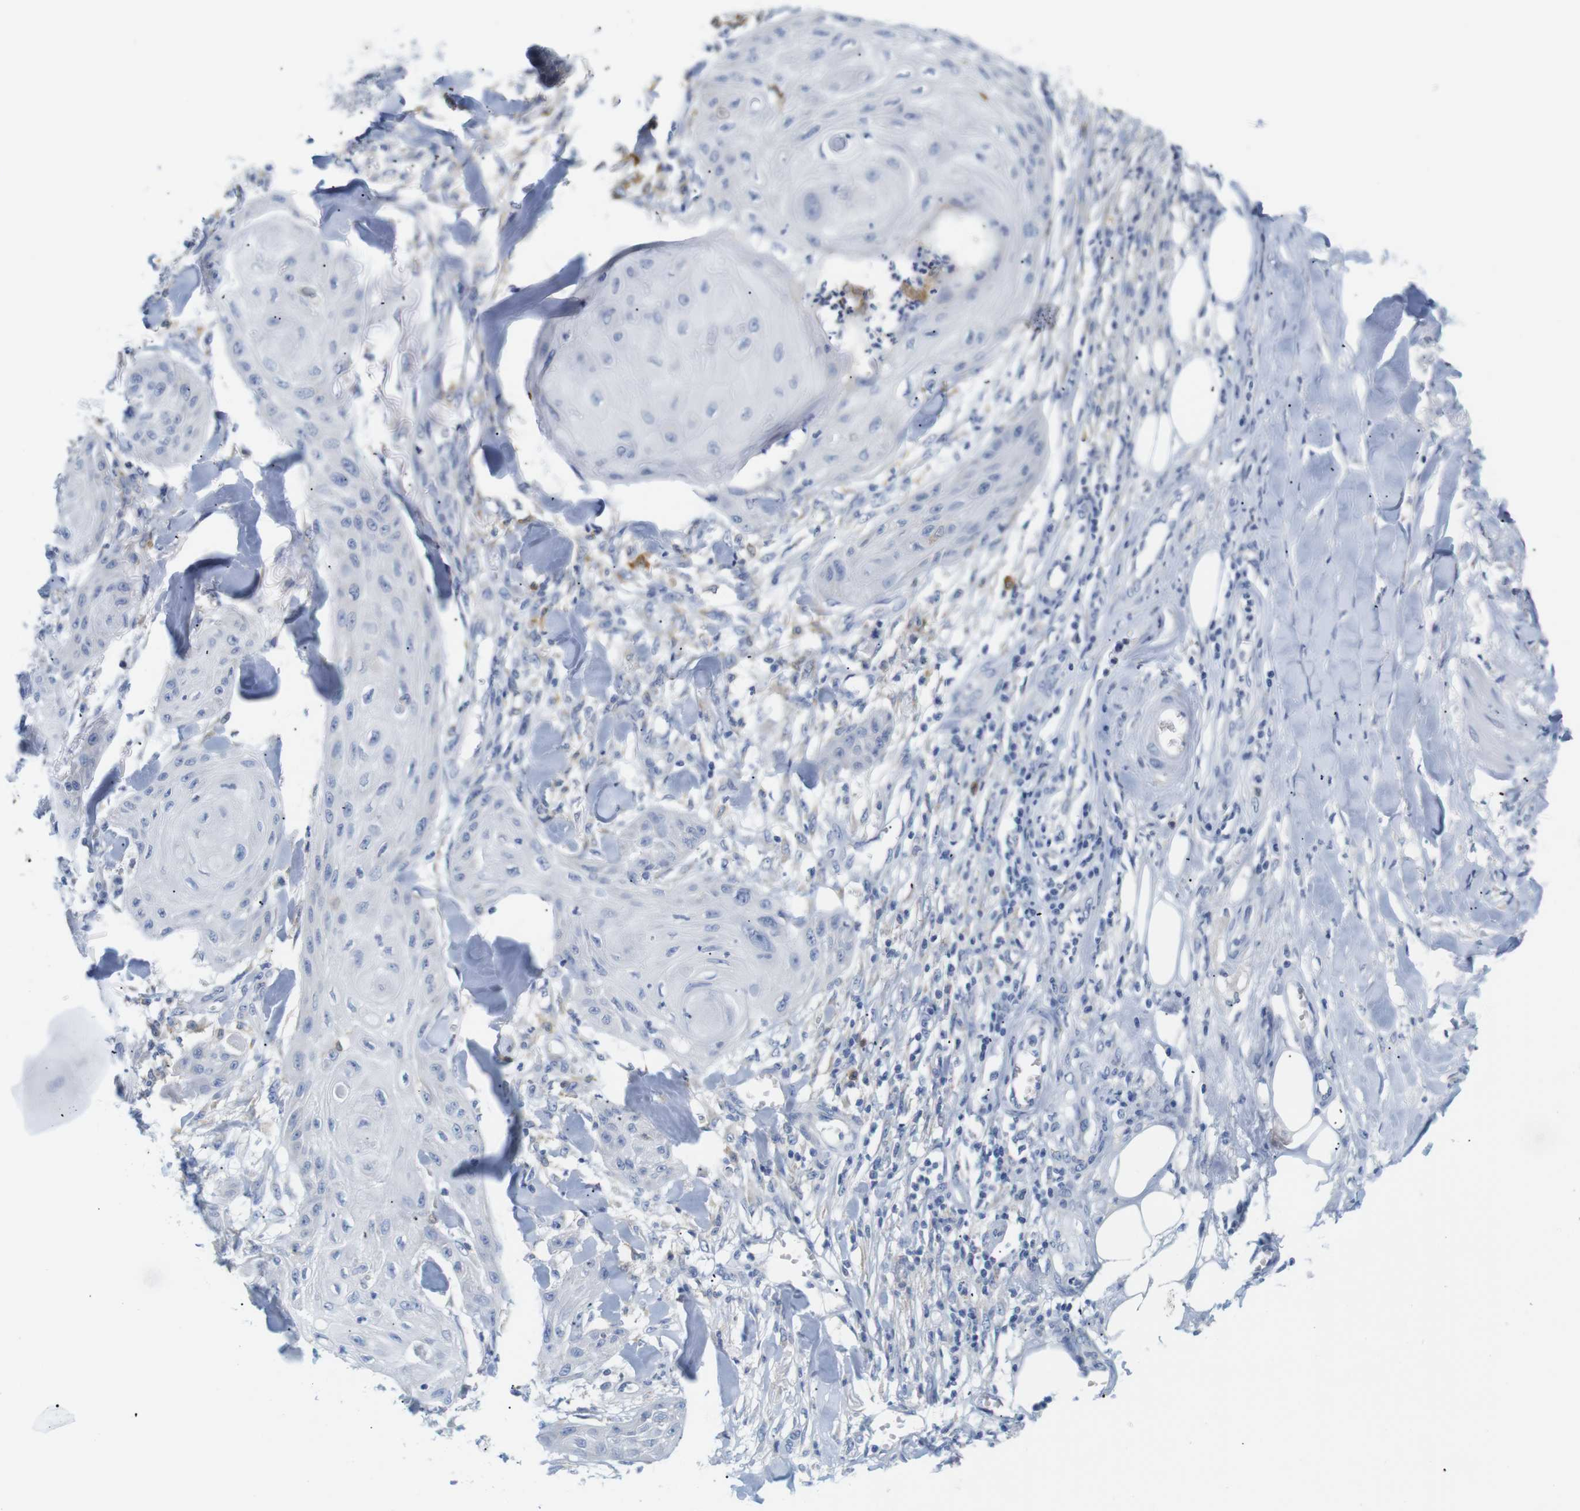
{"staining": {"intensity": "negative", "quantity": "none", "location": "none"}, "tissue": "skin cancer", "cell_type": "Tumor cells", "image_type": "cancer", "snomed": [{"axis": "morphology", "description": "Squamous cell carcinoma, NOS"}, {"axis": "topography", "description": "Skin"}], "caption": "Skin cancer (squamous cell carcinoma) stained for a protein using immunohistochemistry (IHC) shows no positivity tumor cells.", "gene": "NEBL", "patient": {"sex": "male", "age": 74}}